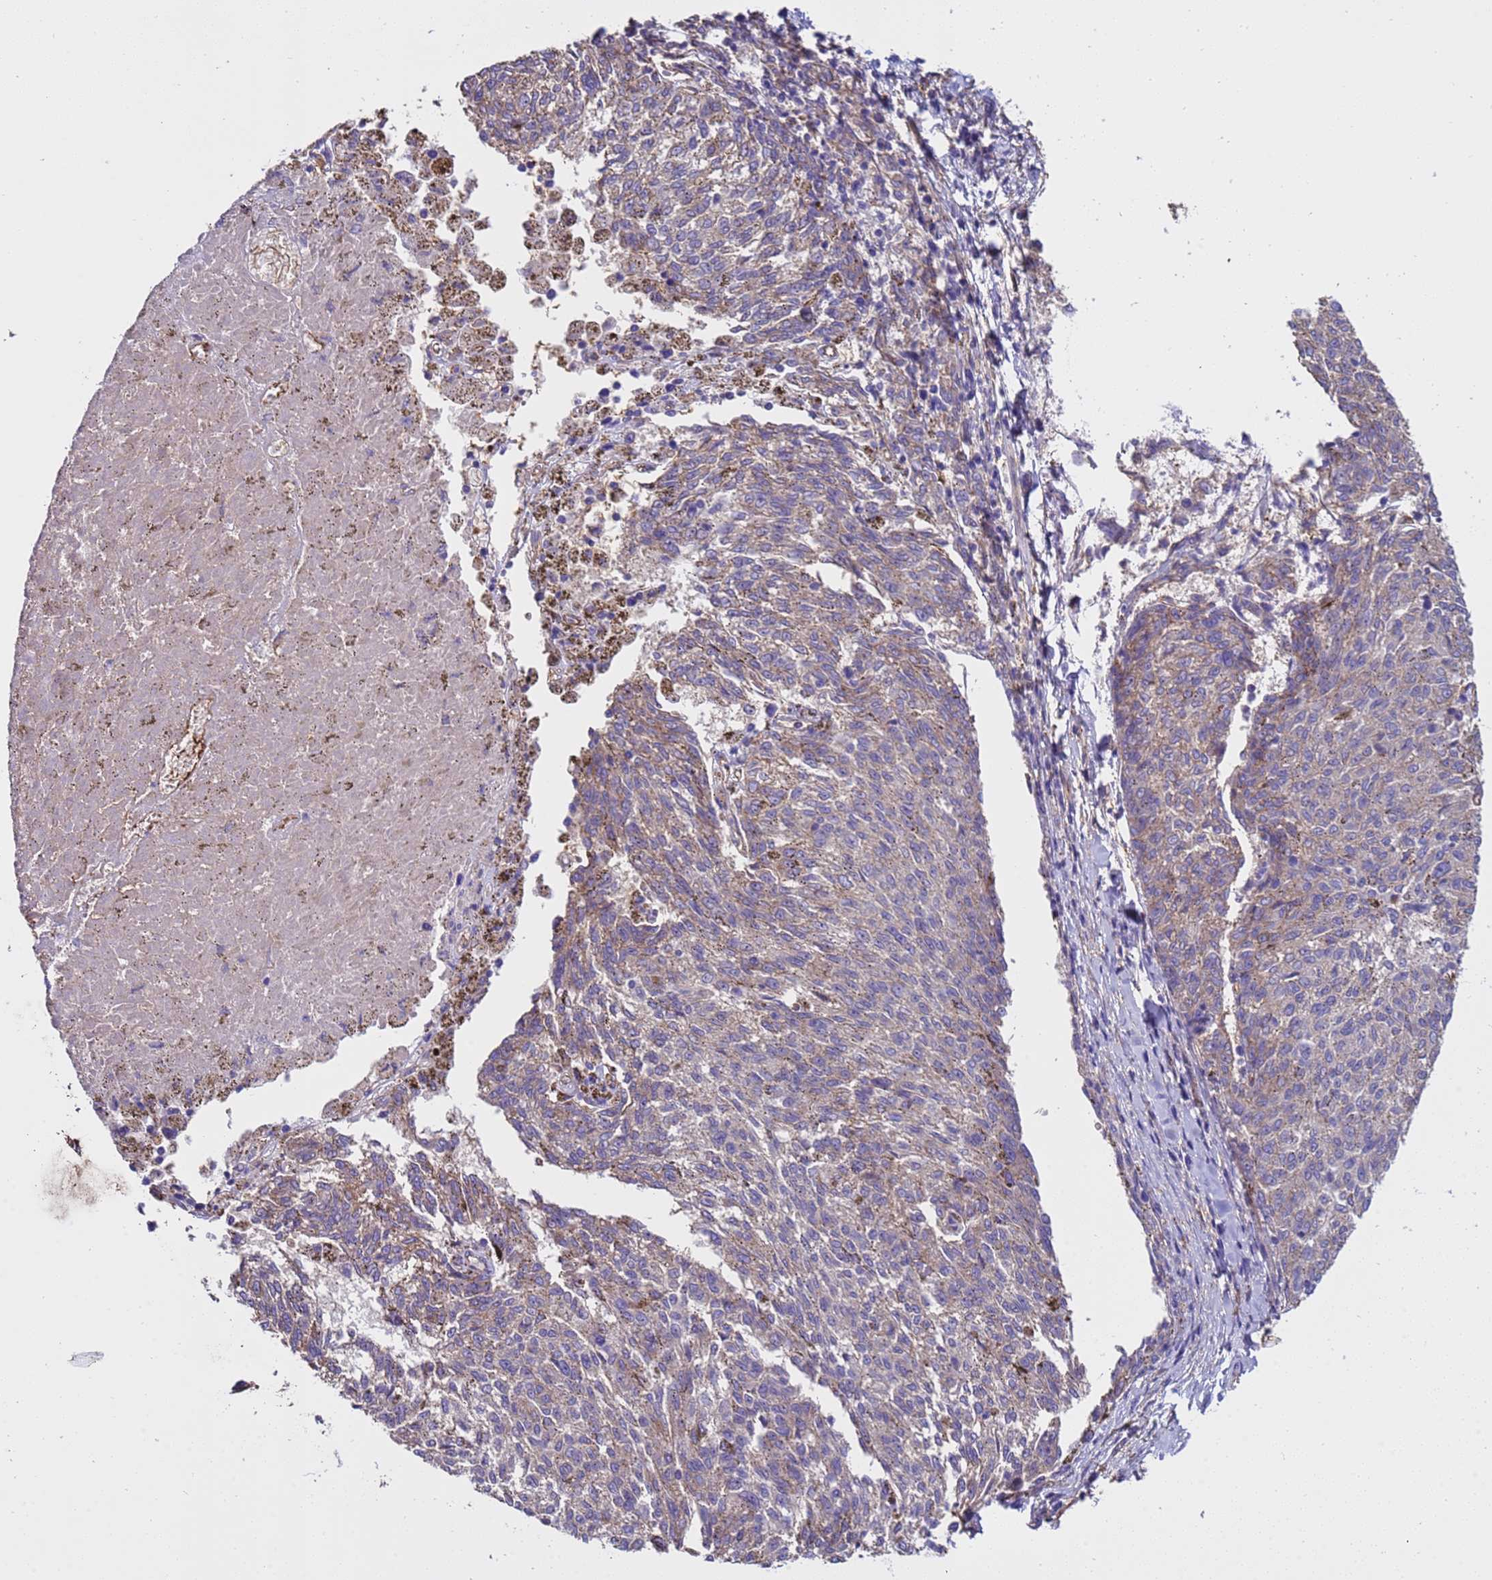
{"staining": {"intensity": "weak", "quantity": "25%-75%", "location": "cytoplasmic/membranous"}, "tissue": "melanoma", "cell_type": "Tumor cells", "image_type": "cancer", "snomed": [{"axis": "morphology", "description": "Malignant melanoma, NOS"}, {"axis": "topography", "description": "Skin"}], "caption": "High-magnification brightfield microscopy of malignant melanoma stained with DAB (brown) and counterstained with hematoxylin (blue). tumor cells exhibit weak cytoplasmic/membranous expression is appreciated in about25%-75% of cells. The protein of interest is shown in brown color, while the nuclei are stained blue.", "gene": "ZNF248", "patient": {"sex": "female", "age": 72}}